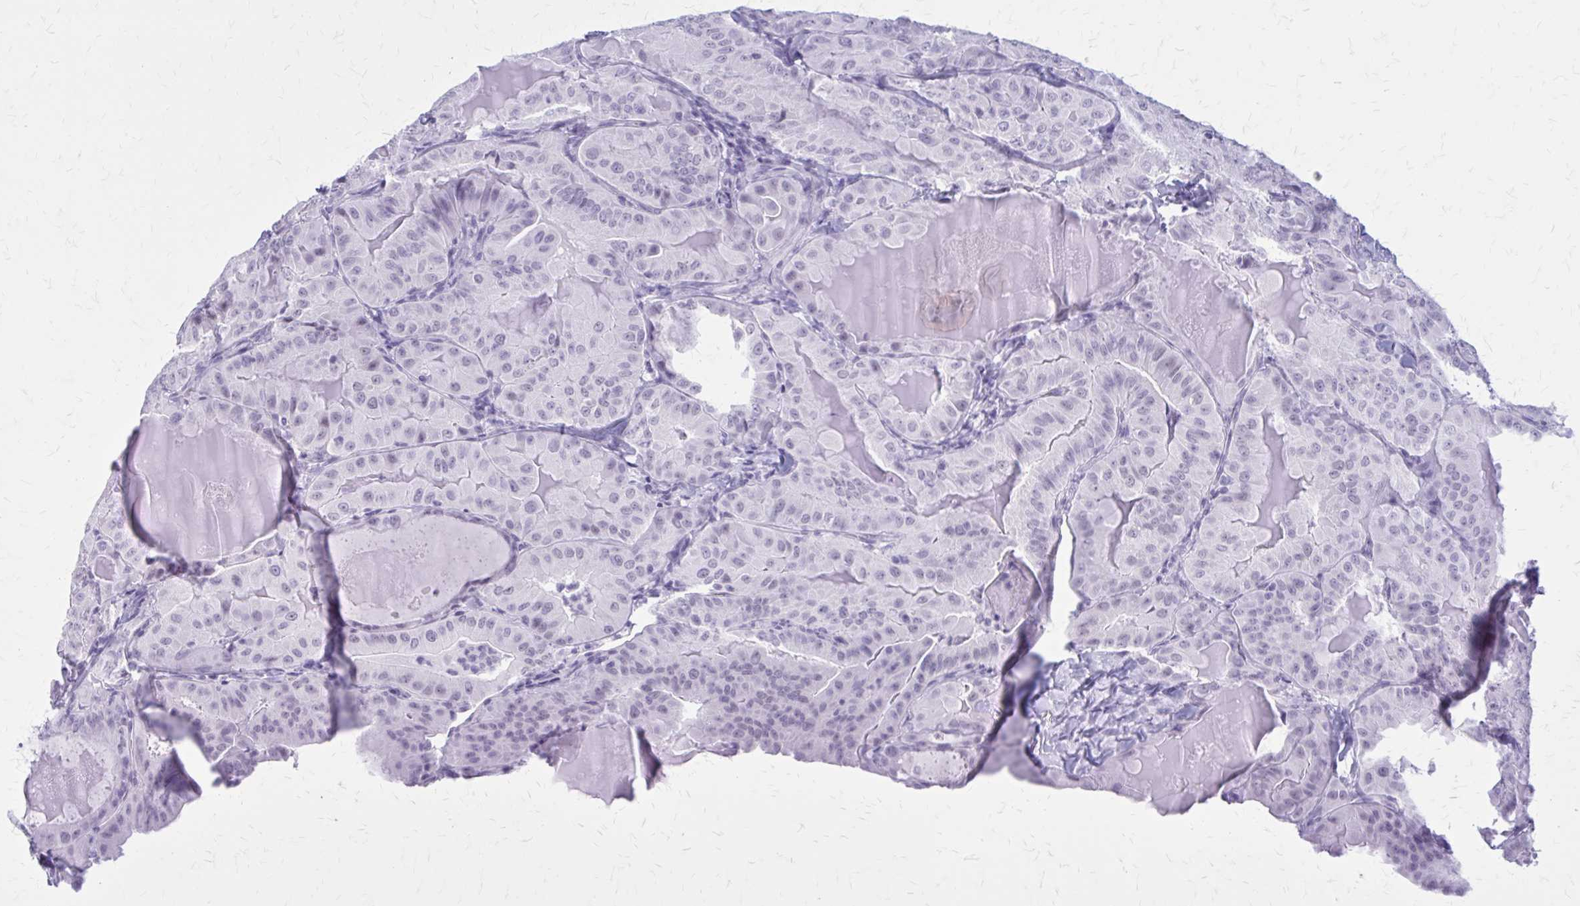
{"staining": {"intensity": "negative", "quantity": "none", "location": "none"}, "tissue": "thyroid cancer", "cell_type": "Tumor cells", "image_type": "cancer", "snomed": [{"axis": "morphology", "description": "Papillary adenocarcinoma, NOS"}, {"axis": "topography", "description": "Thyroid gland"}], "caption": "Tumor cells show no significant protein staining in thyroid cancer.", "gene": "GAD1", "patient": {"sex": "female", "age": 68}}